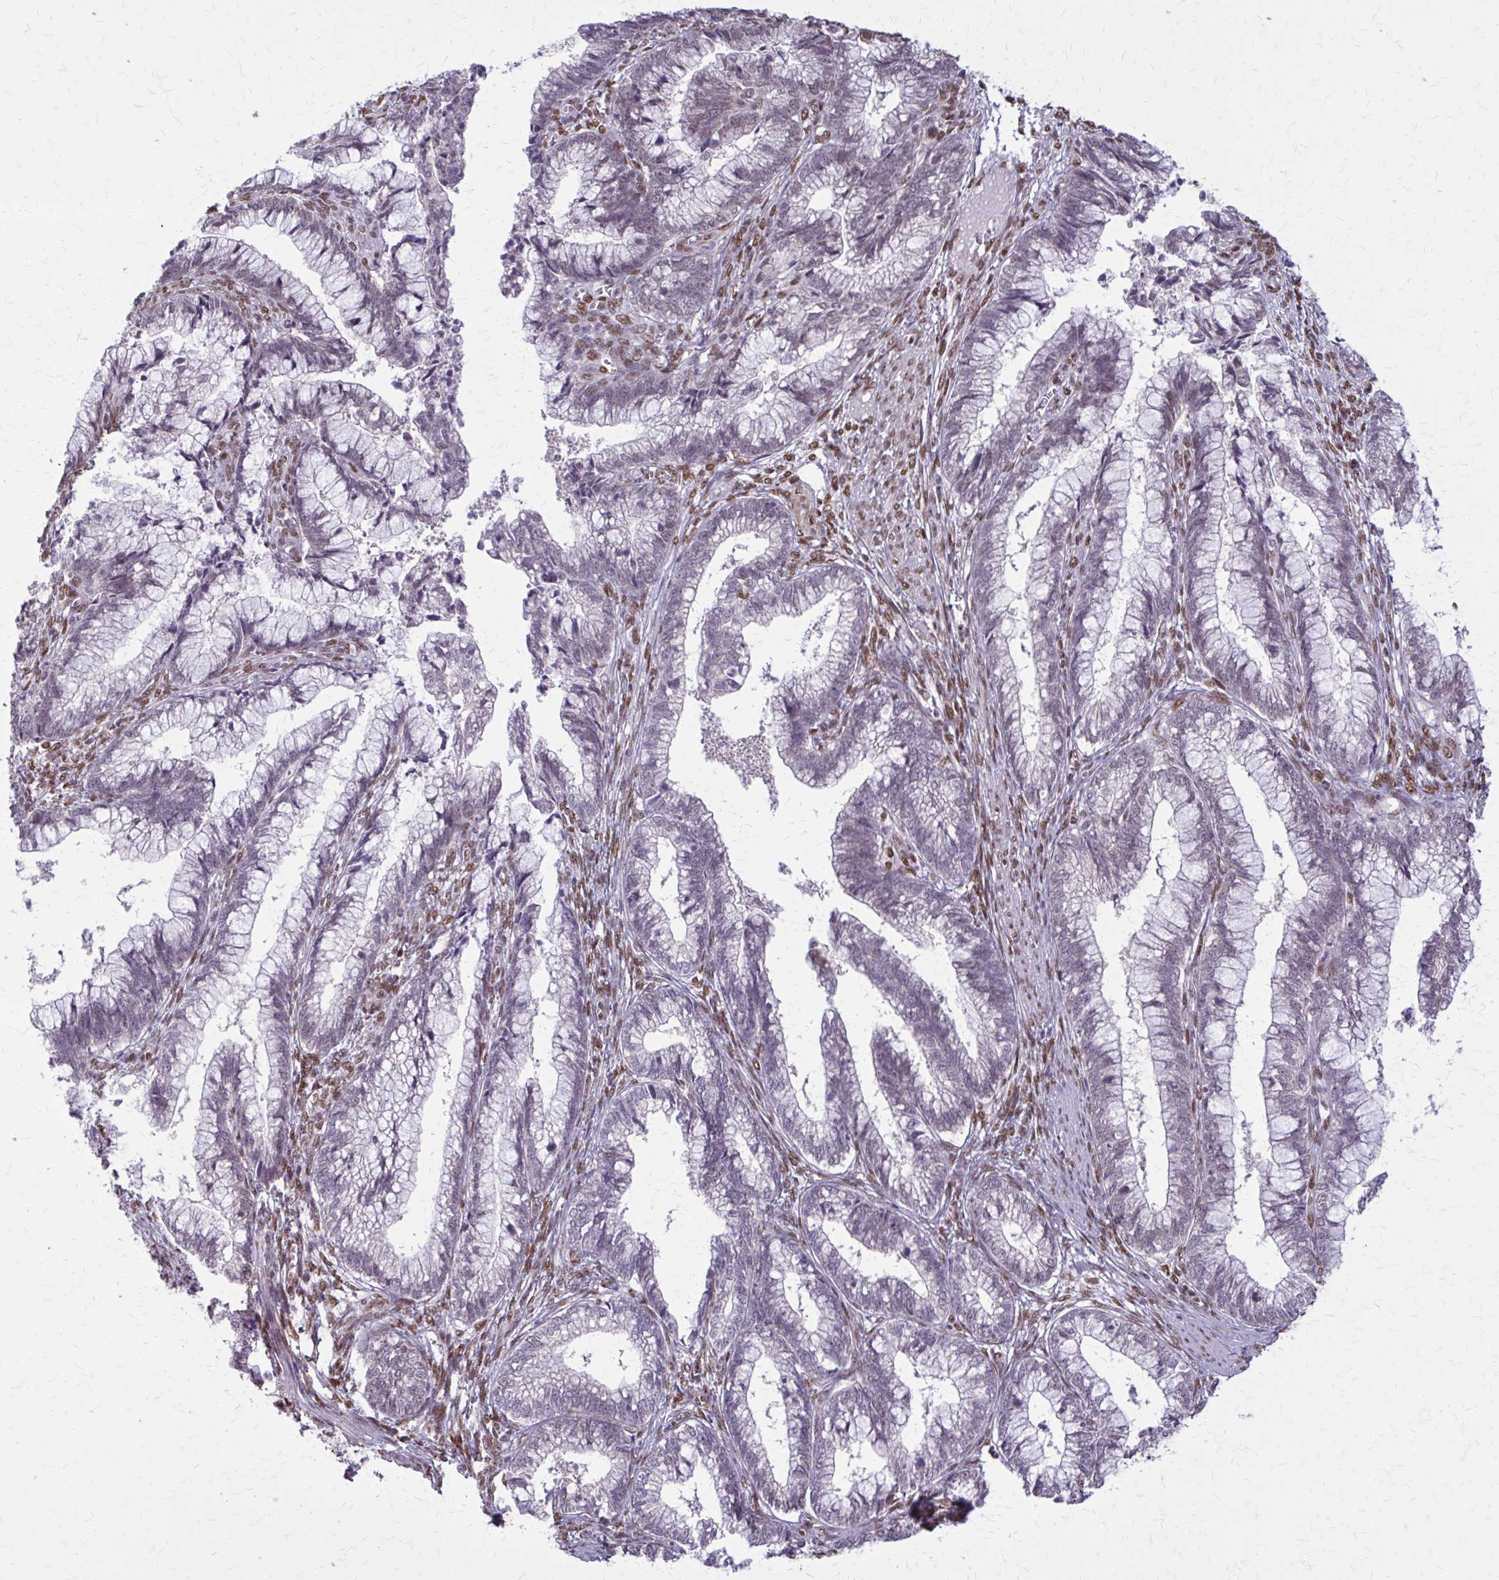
{"staining": {"intensity": "moderate", "quantity": "<25%", "location": "nuclear"}, "tissue": "cervical cancer", "cell_type": "Tumor cells", "image_type": "cancer", "snomed": [{"axis": "morphology", "description": "Adenocarcinoma, NOS"}, {"axis": "topography", "description": "Cervix"}], "caption": "Adenocarcinoma (cervical) was stained to show a protein in brown. There is low levels of moderate nuclear positivity in approximately <25% of tumor cells. (brown staining indicates protein expression, while blue staining denotes nuclei).", "gene": "TTF1", "patient": {"sex": "female", "age": 44}}